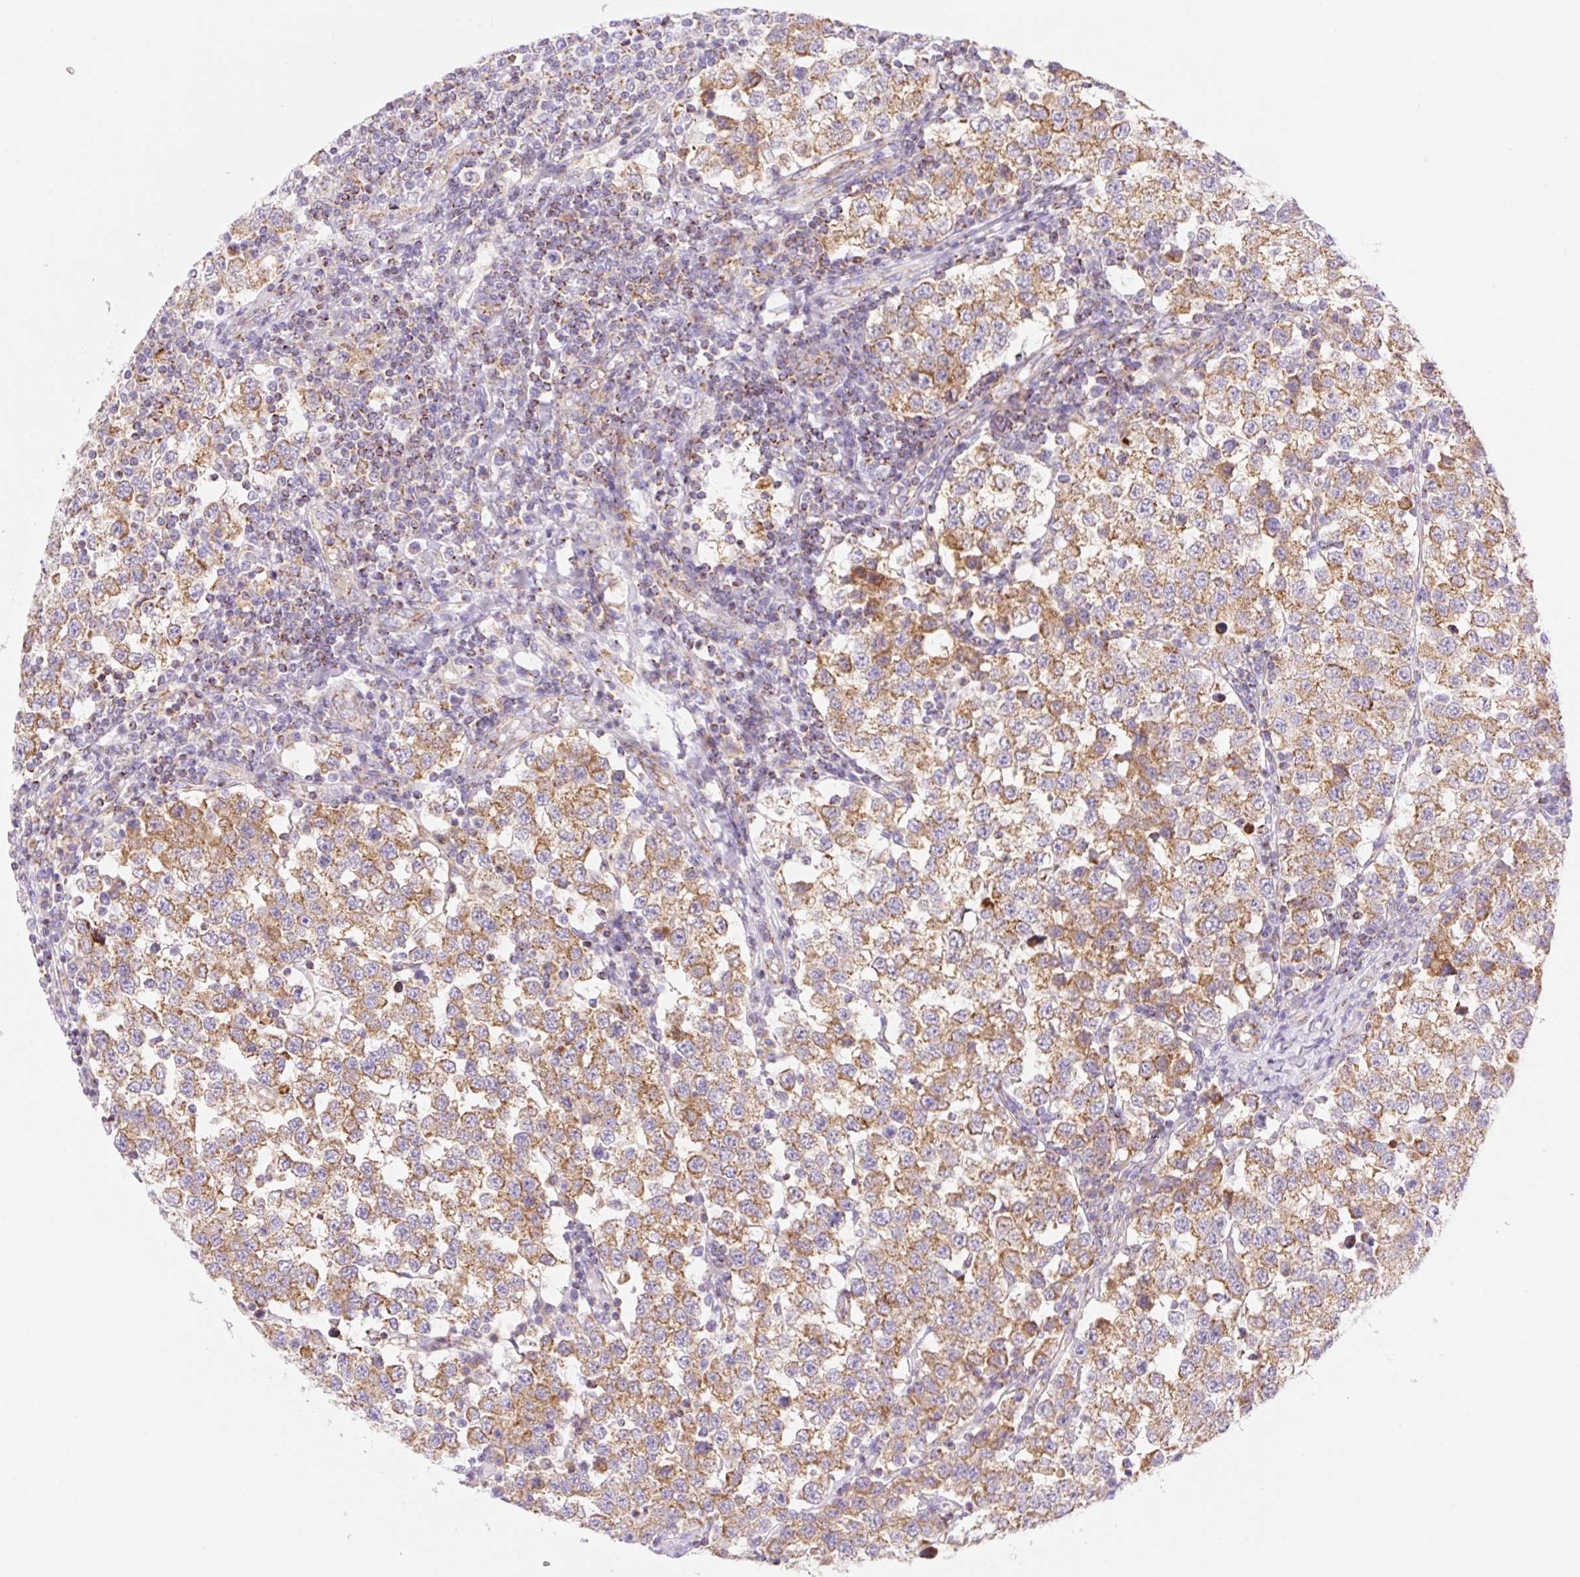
{"staining": {"intensity": "moderate", "quantity": ">75%", "location": "cytoplasmic/membranous"}, "tissue": "testis cancer", "cell_type": "Tumor cells", "image_type": "cancer", "snomed": [{"axis": "morphology", "description": "Seminoma, NOS"}, {"axis": "topography", "description": "Testis"}], "caption": "Testis cancer was stained to show a protein in brown. There is medium levels of moderate cytoplasmic/membranous staining in about >75% of tumor cells.", "gene": "ETNK2", "patient": {"sex": "male", "age": 34}}